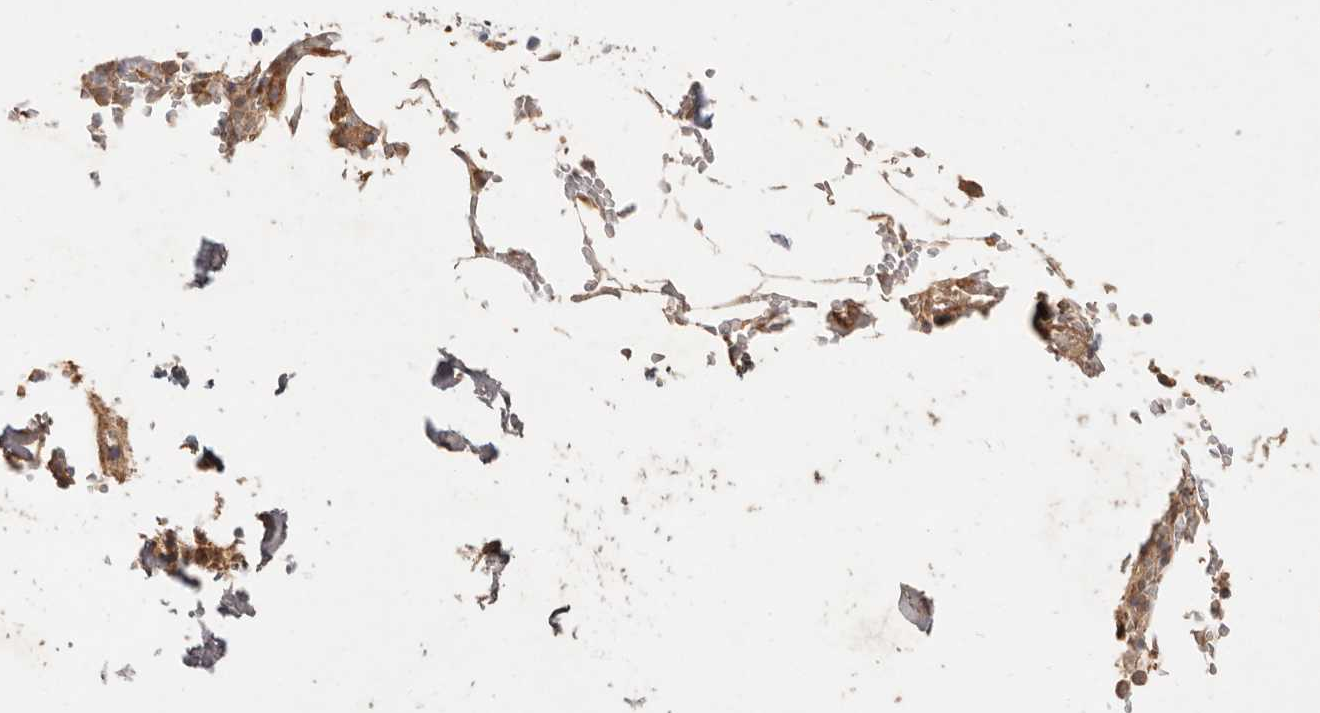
{"staining": {"intensity": "moderate", "quantity": "<25%", "location": "cytoplasmic/membranous"}, "tissue": "bone marrow", "cell_type": "Hematopoietic cells", "image_type": "normal", "snomed": [{"axis": "morphology", "description": "Normal tissue, NOS"}, {"axis": "topography", "description": "Bone marrow"}], "caption": "Hematopoietic cells reveal low levels of moderate cytoplasmic/membranous expression in approximately <25% of cells in unremarkable human bone marrow.", "gene": "NECAP2", "patient": {"sex": "male", "age": 70}}